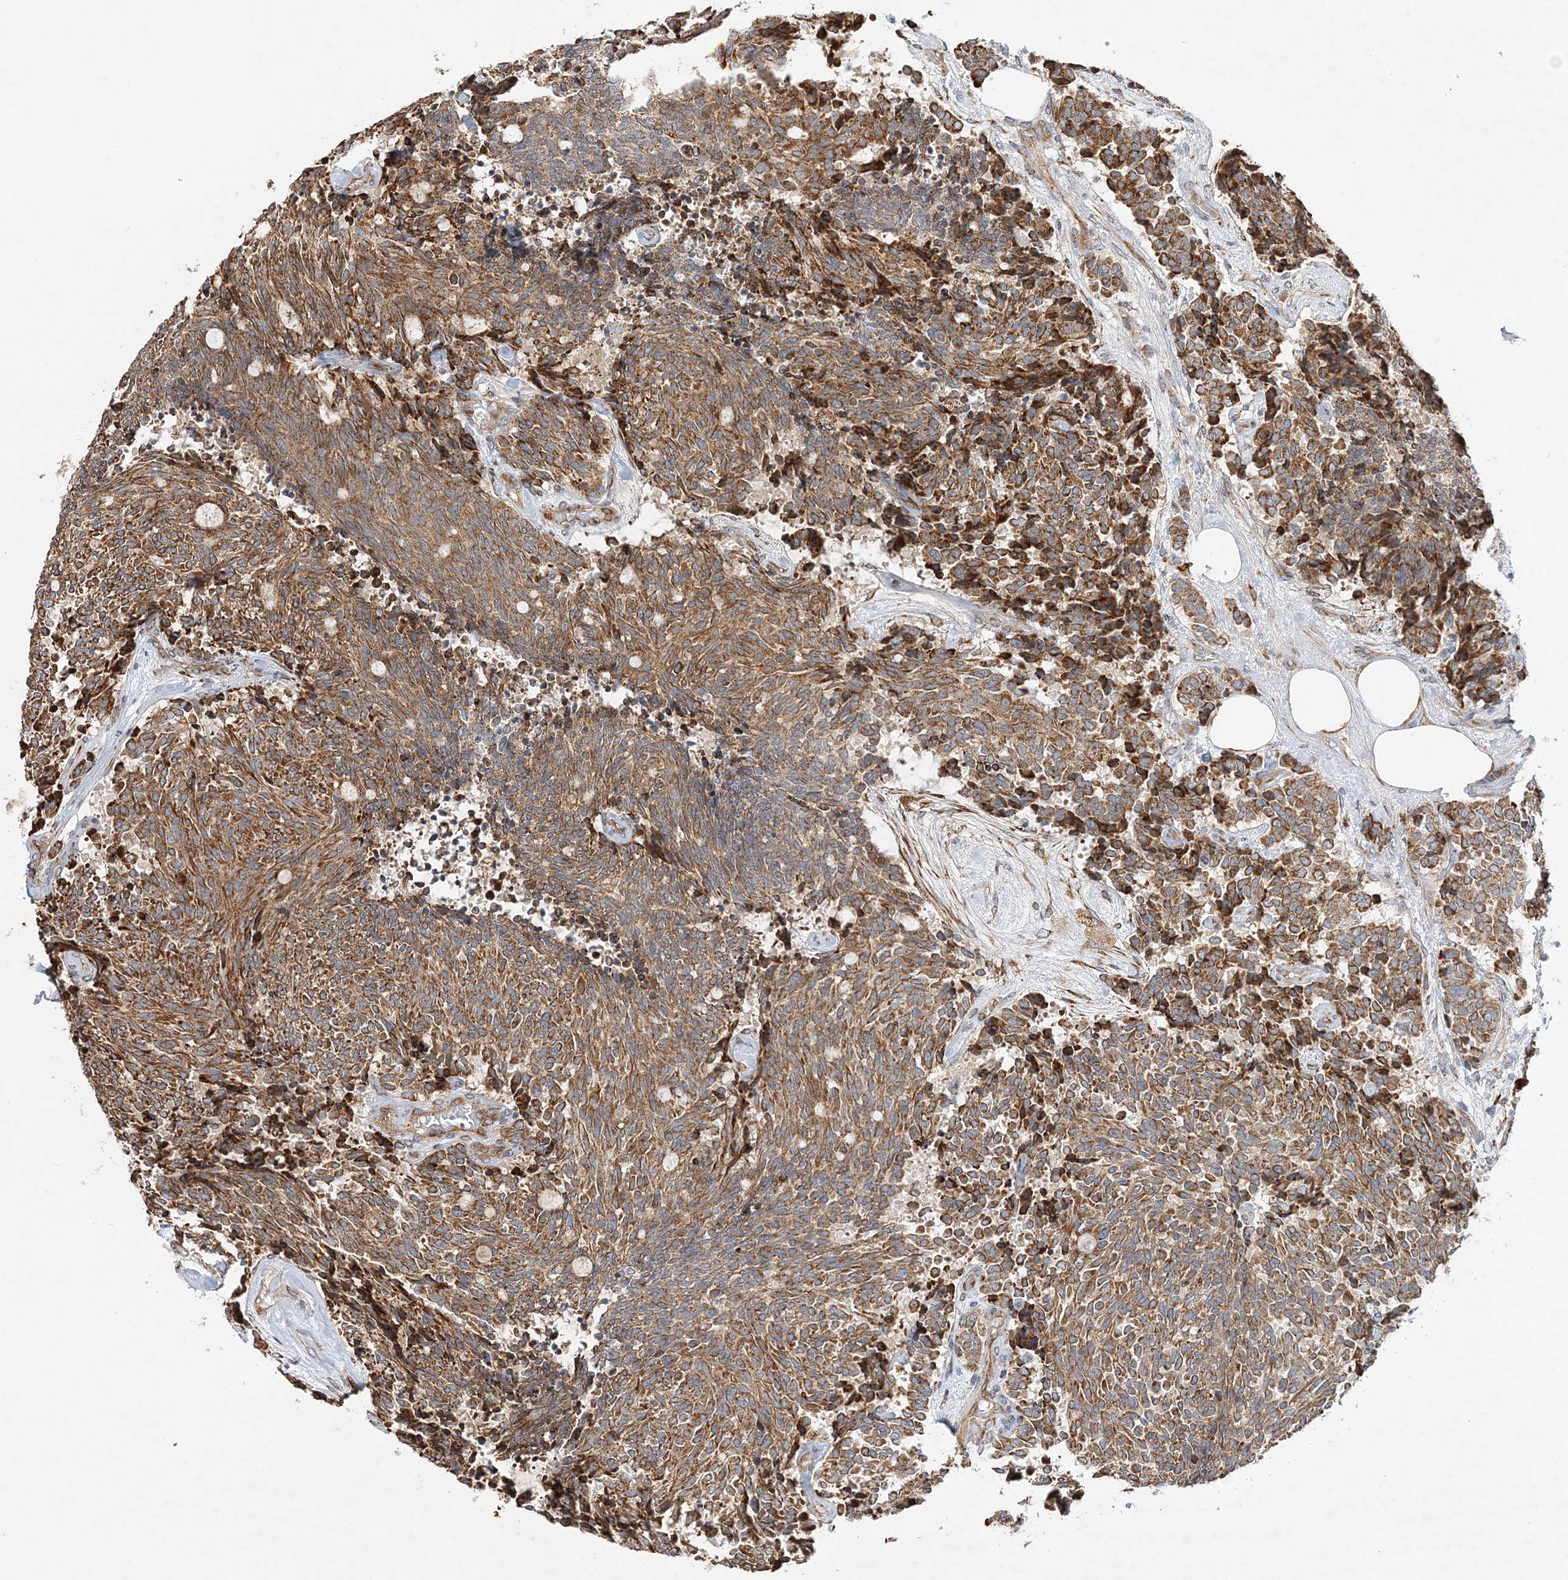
{"staining": {"intensity": "moderate", "quantity": ">75%", "location": "cytoplasmic/membranous"}, "tissue": "carcinoid", "cell_type": "Tumor cells", "image_type": "cancer", "snomed": [{"axis": "morphology", "description": "Carcinoid, malignant, NOS"}, {"axis": "topography", "description": "Pancreas"}], "caption": "Protein expression analysis of malignant carcinoid demonstrates moderate cytoplasmic/membranous expression in approximately >75% of tumor cells.", "gene": "ZFYVE16", "patient": {"sex": "female", "age": 54}}